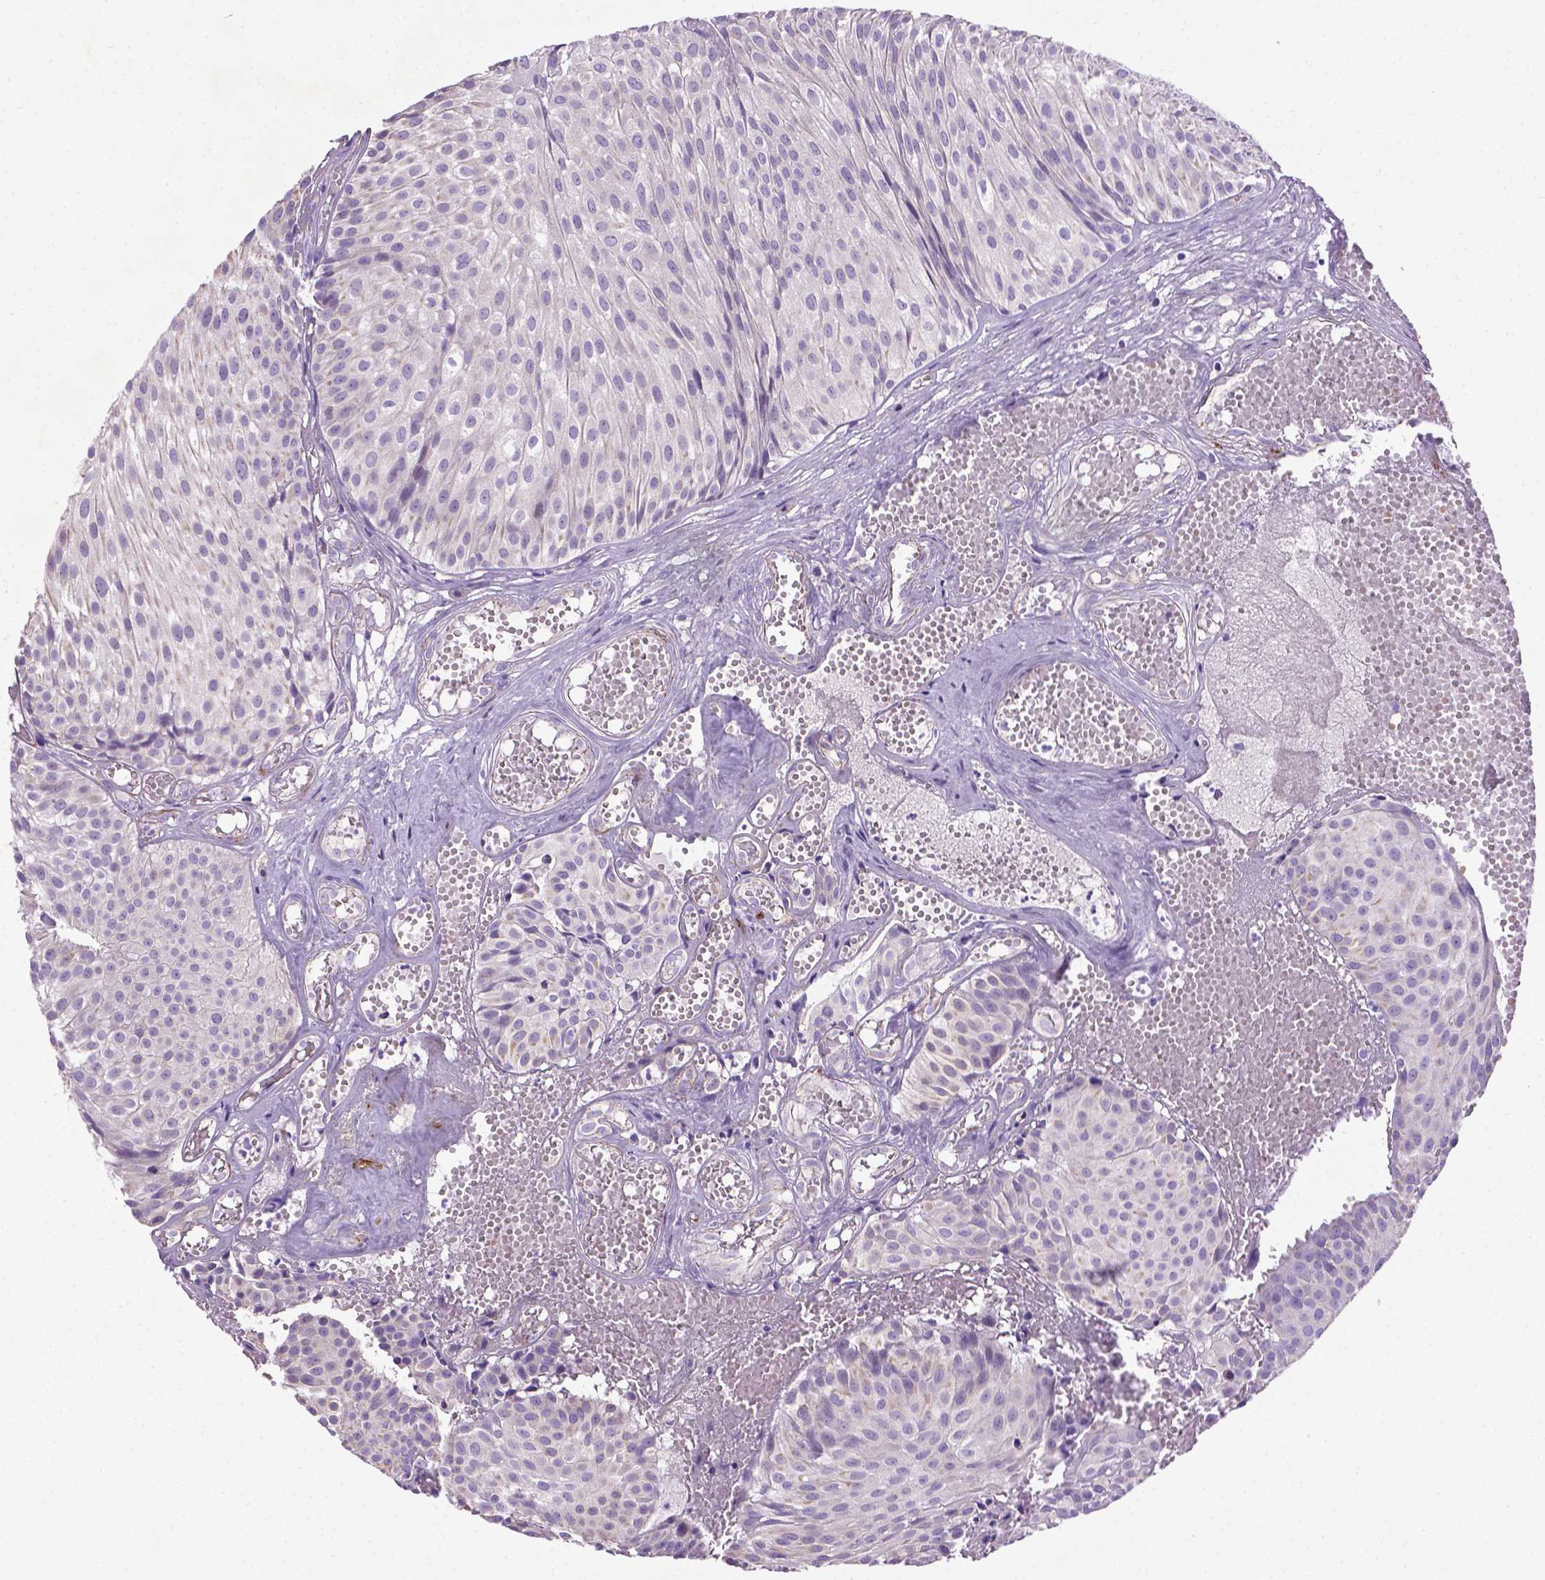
{"staining": {"intensity": "negative", "quantity": "none", "location": "none"}, "tissue": "urothelial cancer", "cell_type": "Tumor cells", "image_type": "cancer", "snomed": [{"axis": "morphology", "description": "Urothelial carcinoma, Low grade"}, {"axis": "topography", "description": "Urinary bladder"}], "caption": "IHC image of human urothelial carcinoma (low-grade) stained for a protein (brown), which reveals no staining in tumor cells.", "gene": "CCER2", "patient": {"sex": "male", "age": 63}}